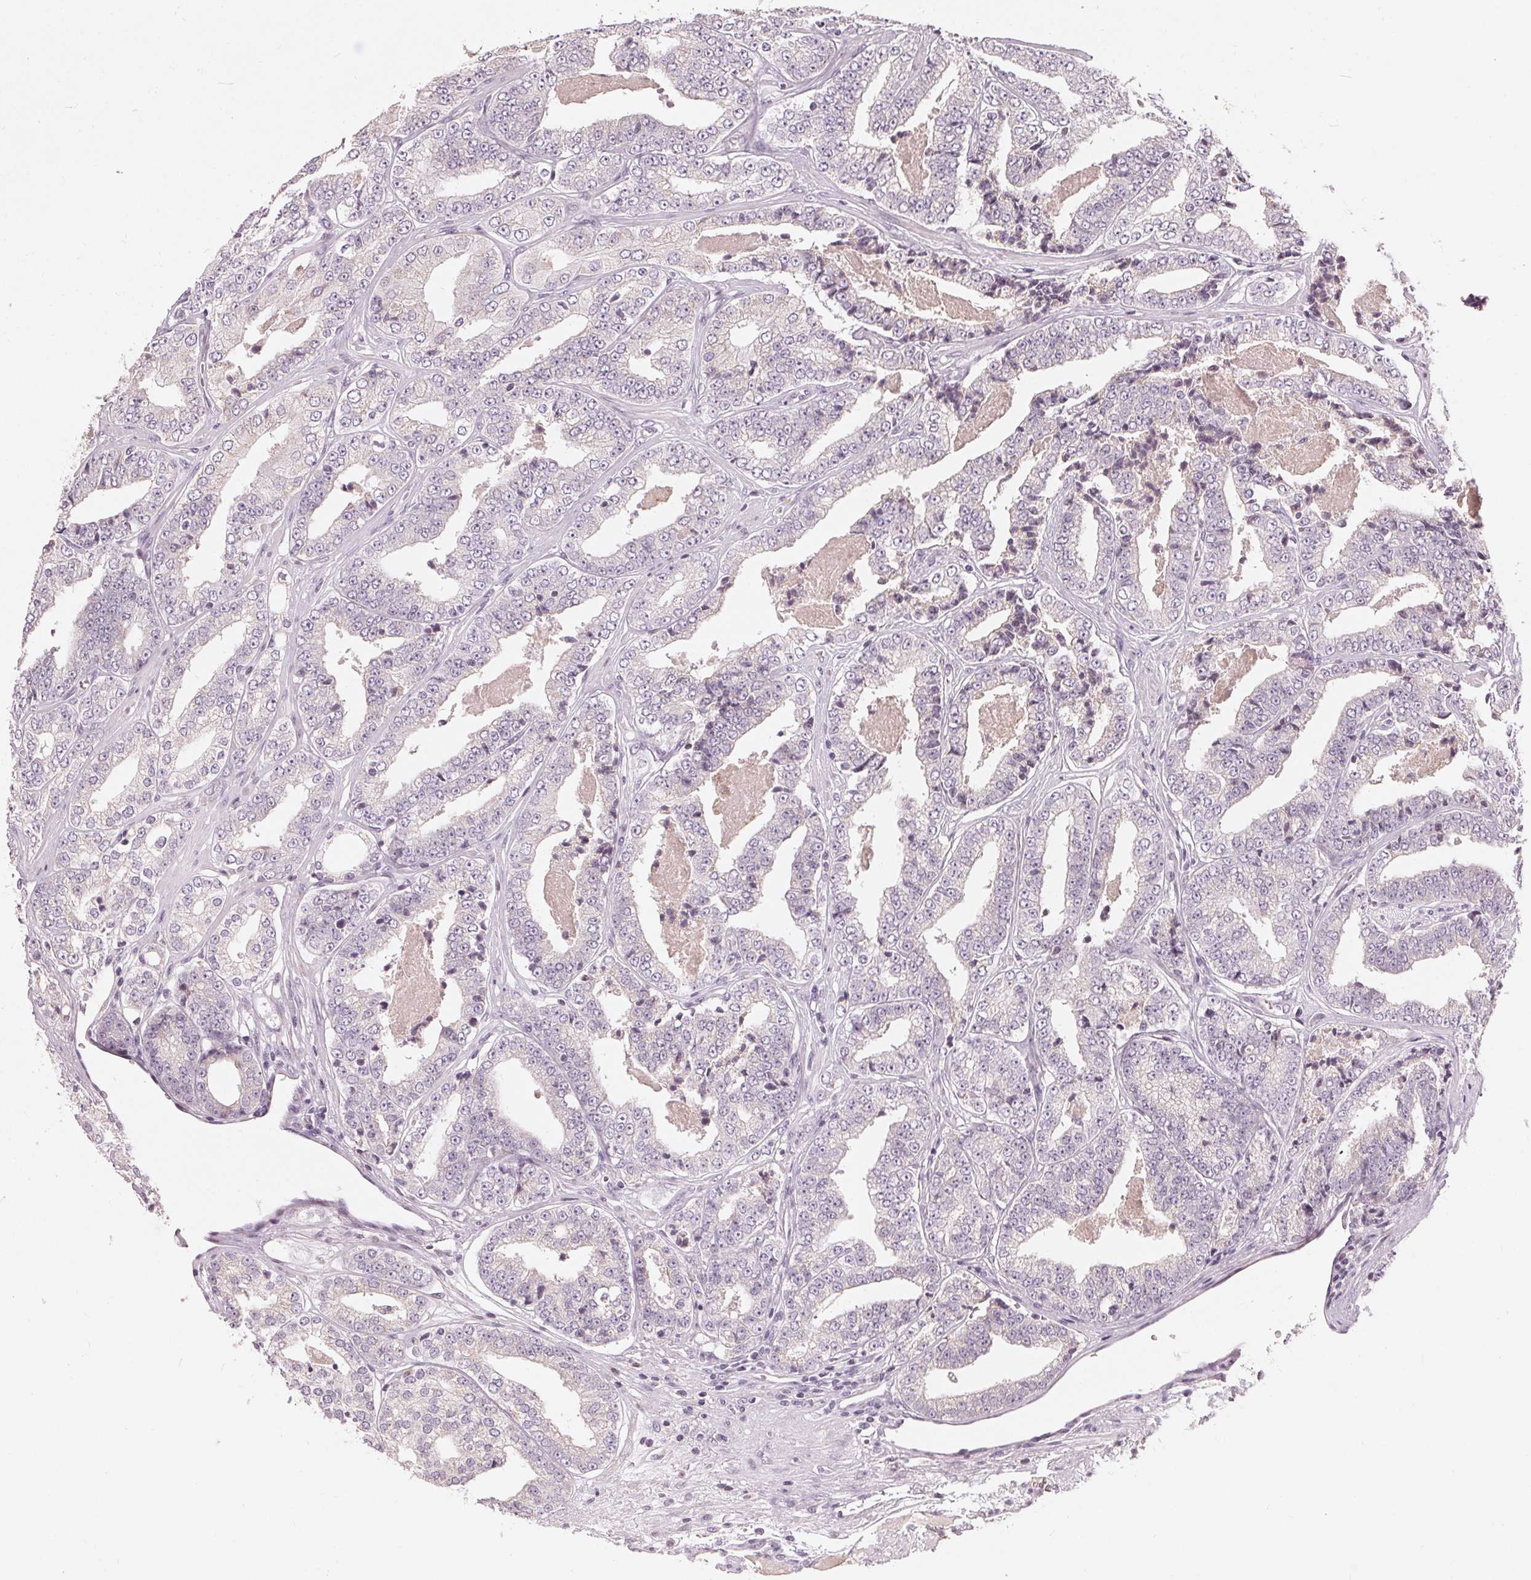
{"staining": {"intensity": "negative", "quantity": "none", "location": "none"}, "tissue": "prostate cancer", "cell_type": "Tumor cells", "image_type": "cancer", "snomed": [{"axis": "morphology", "description": "Adenocarcinoma, Low grade"}, {"axis": "topography", "description": "Prostate"}], "caption": "Tumor cells show no significant protein staining in adenocarcinoma (low-grade) (prostate).", "gene": "TRIM60", "patient": {"sex": "male", "age": 60}}